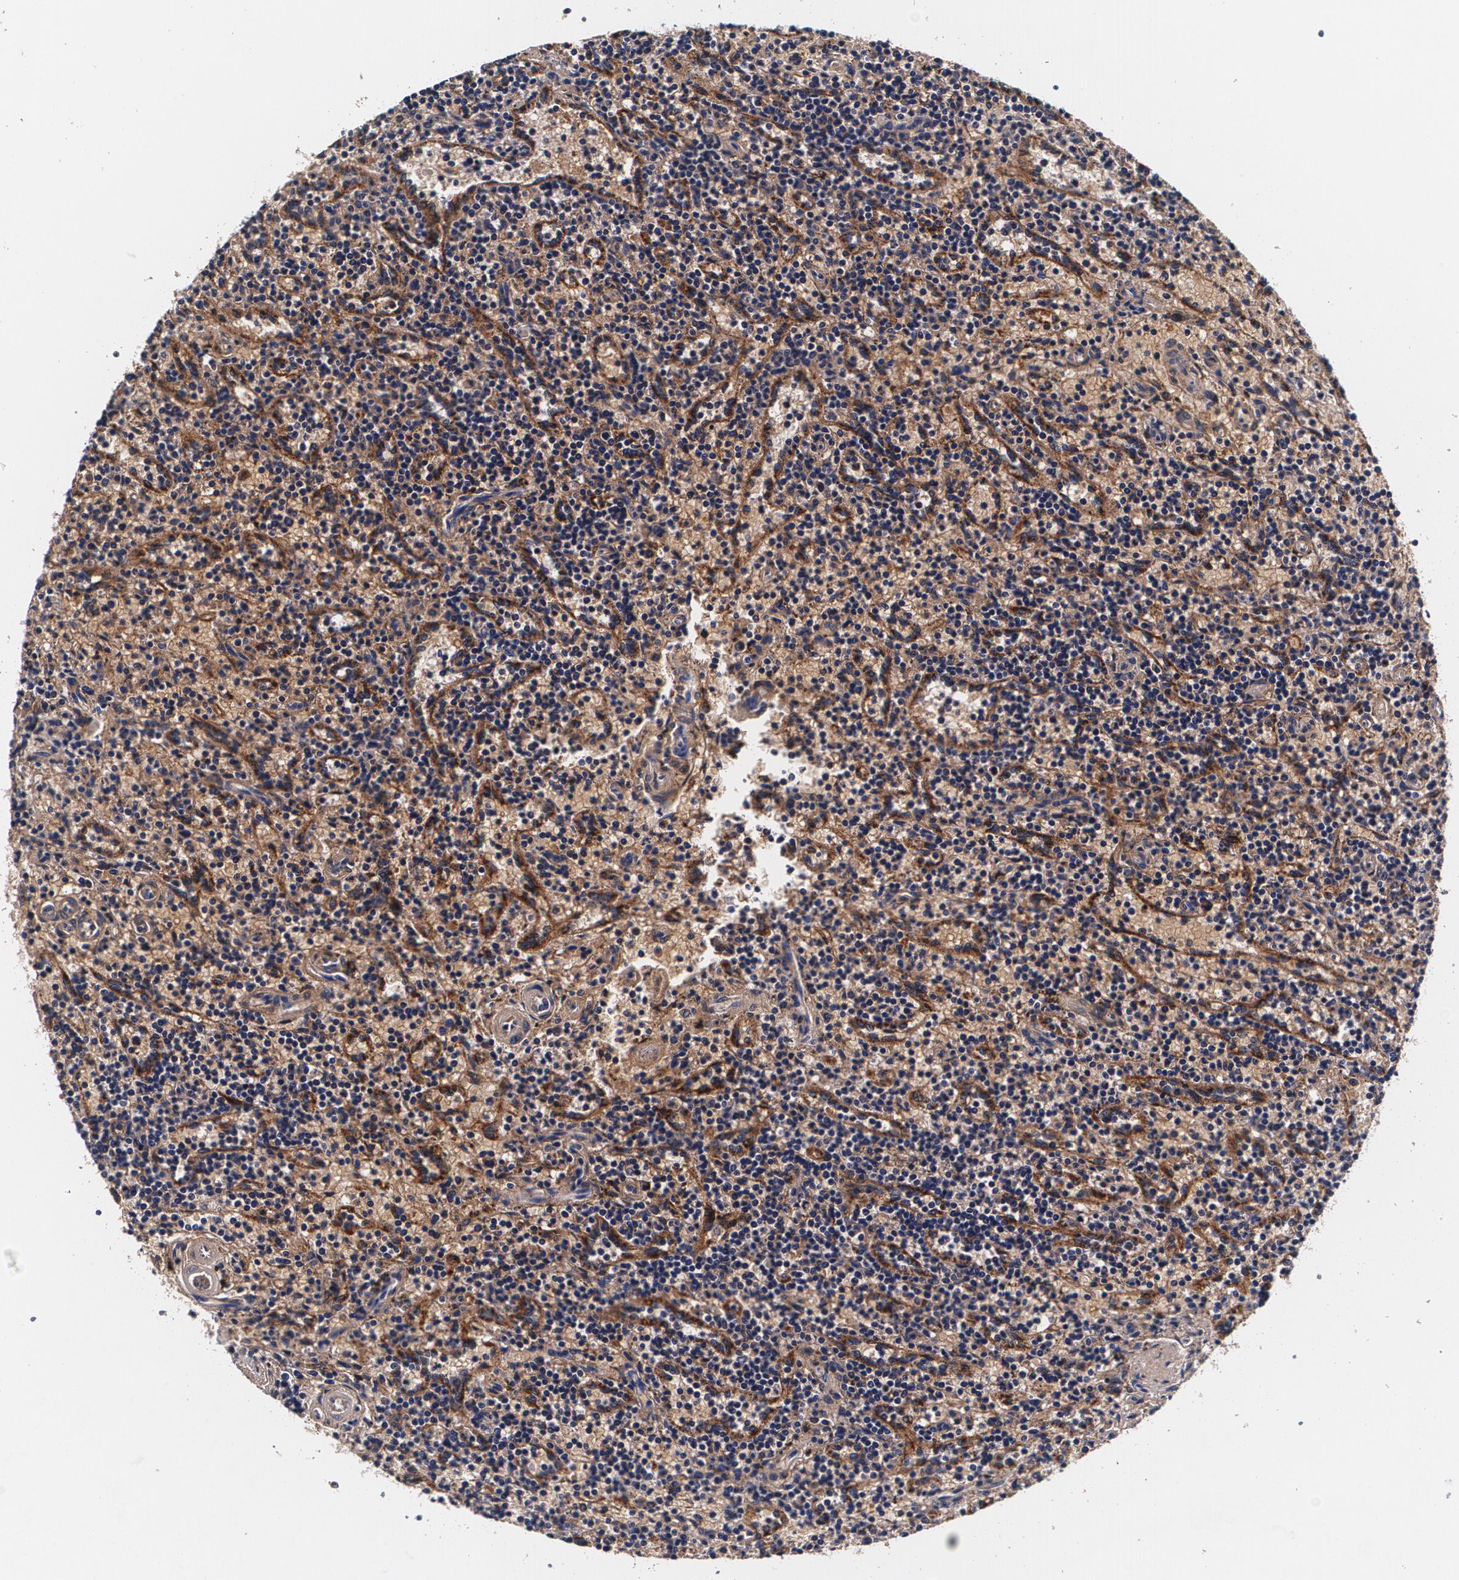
{"staining": {"intensity": "negative", "quantity": "none", "location": "none"}, "tissue": "lymphoma", "cell_type": "Tumor cells", "image_type": "cancer", "snomed": [{"axis": "morphology", "description": "Malignant lymphoma, non-Hodgkin's type, Low grade"}, {"axis": "topography", "description": "Spleen"}], "caption": "Low-grade malignant lymphoma, non-Hodgkin's type was stained to show a protein in brown. There is no significant staining in tumor cells. (DAB (3,3'-diaminobenzidine) immunohistochemistry visualized using brightfield microscopy, high magnification).", "gene": "TTR", "patient": {"sex": "male", "age": 73}}